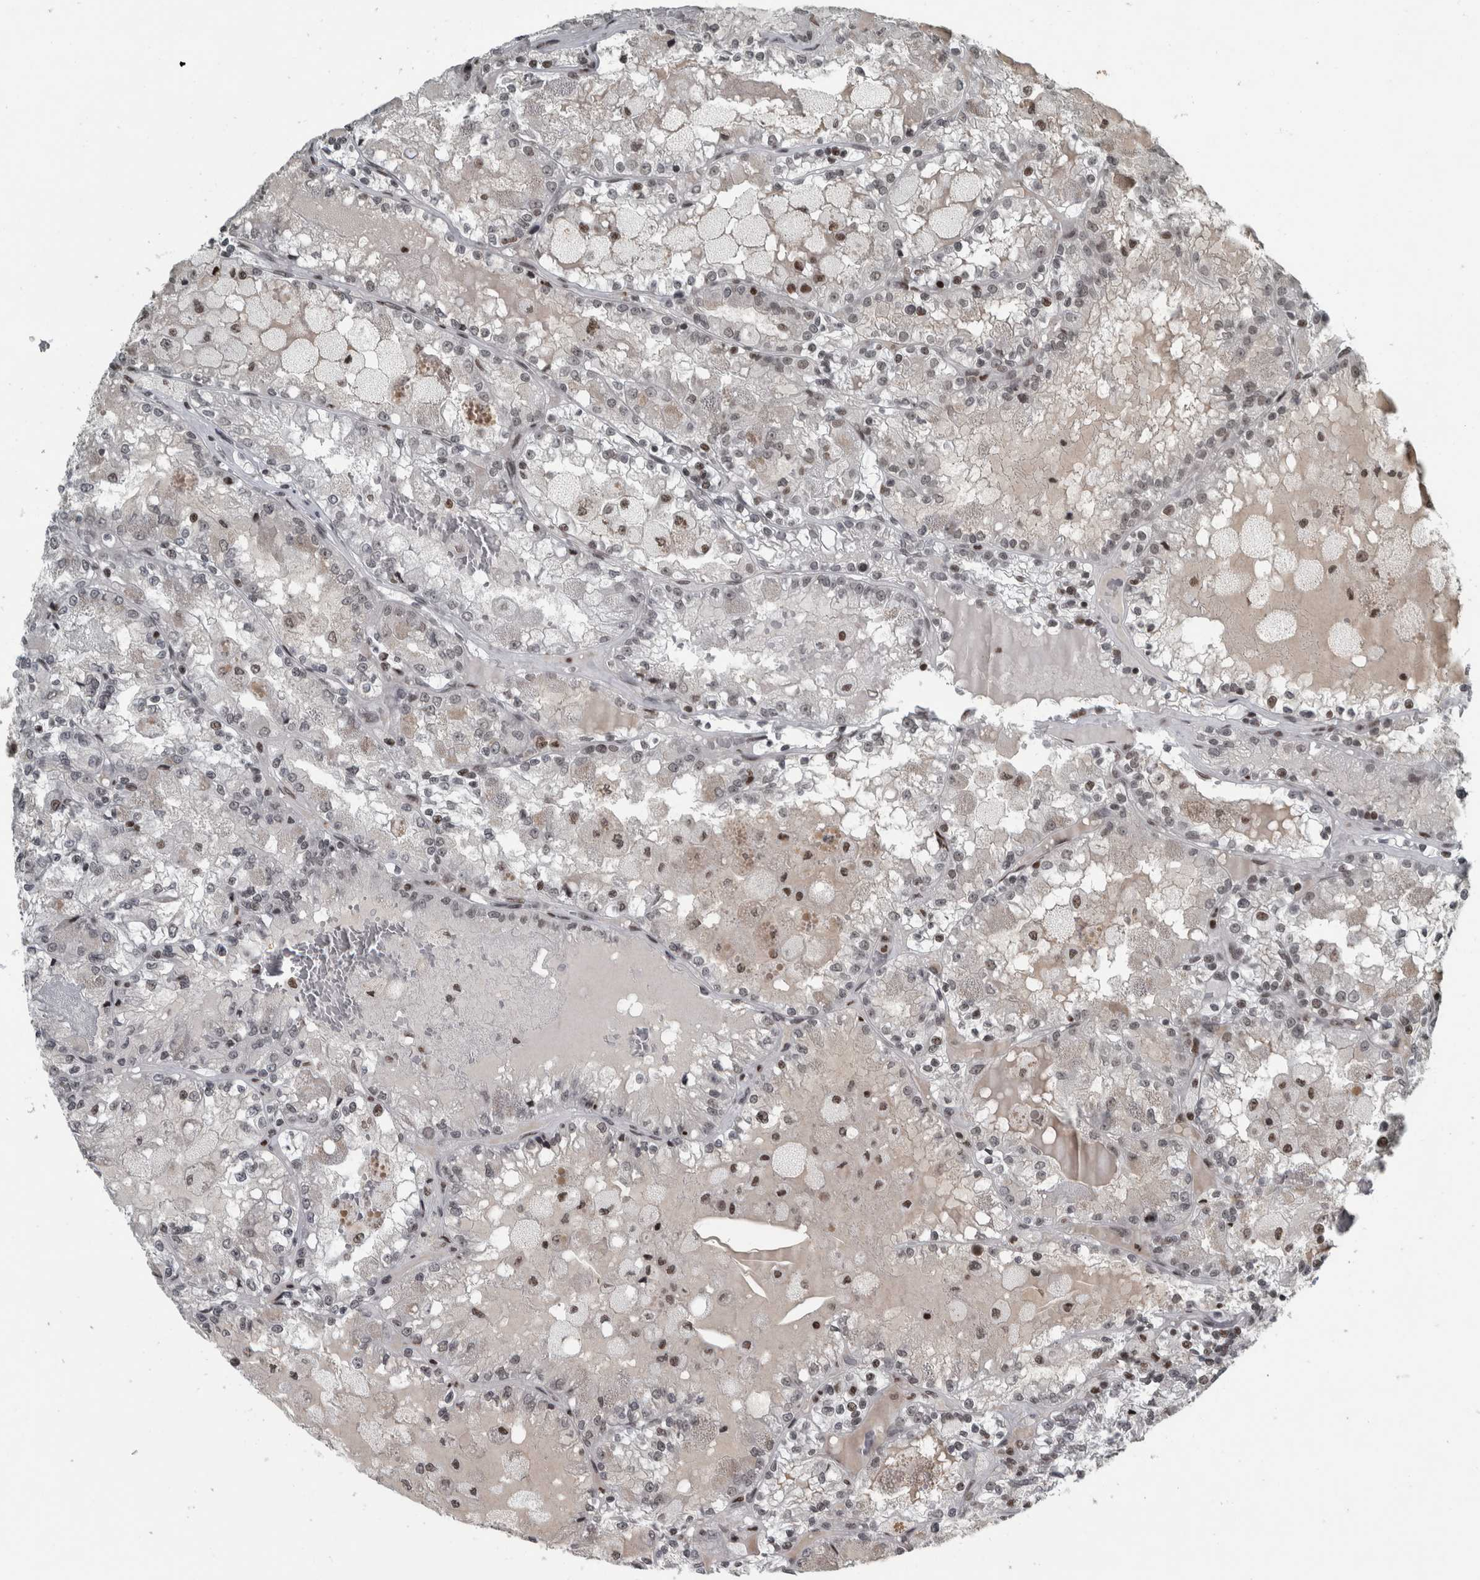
{"staining": {"intensity": "moderate", "quantity": "25%-75%", "location": "nuclear"}, "tissue": "renal cancer", "cell_type": "Tumor cells", "image_type": "cancer", "snomed": [{"axis": "morphology", "description": "Adenocarcinoma, NOS"}, {"axis": "topography", "description": "Kidney"}], "caption": "Tumor cells reveal moderate nuclear staining in about 25%-75% of cells in renal adenocarcinoma.", "gene": "UNC50", "patient": {"sex": "female", "age": 56}}